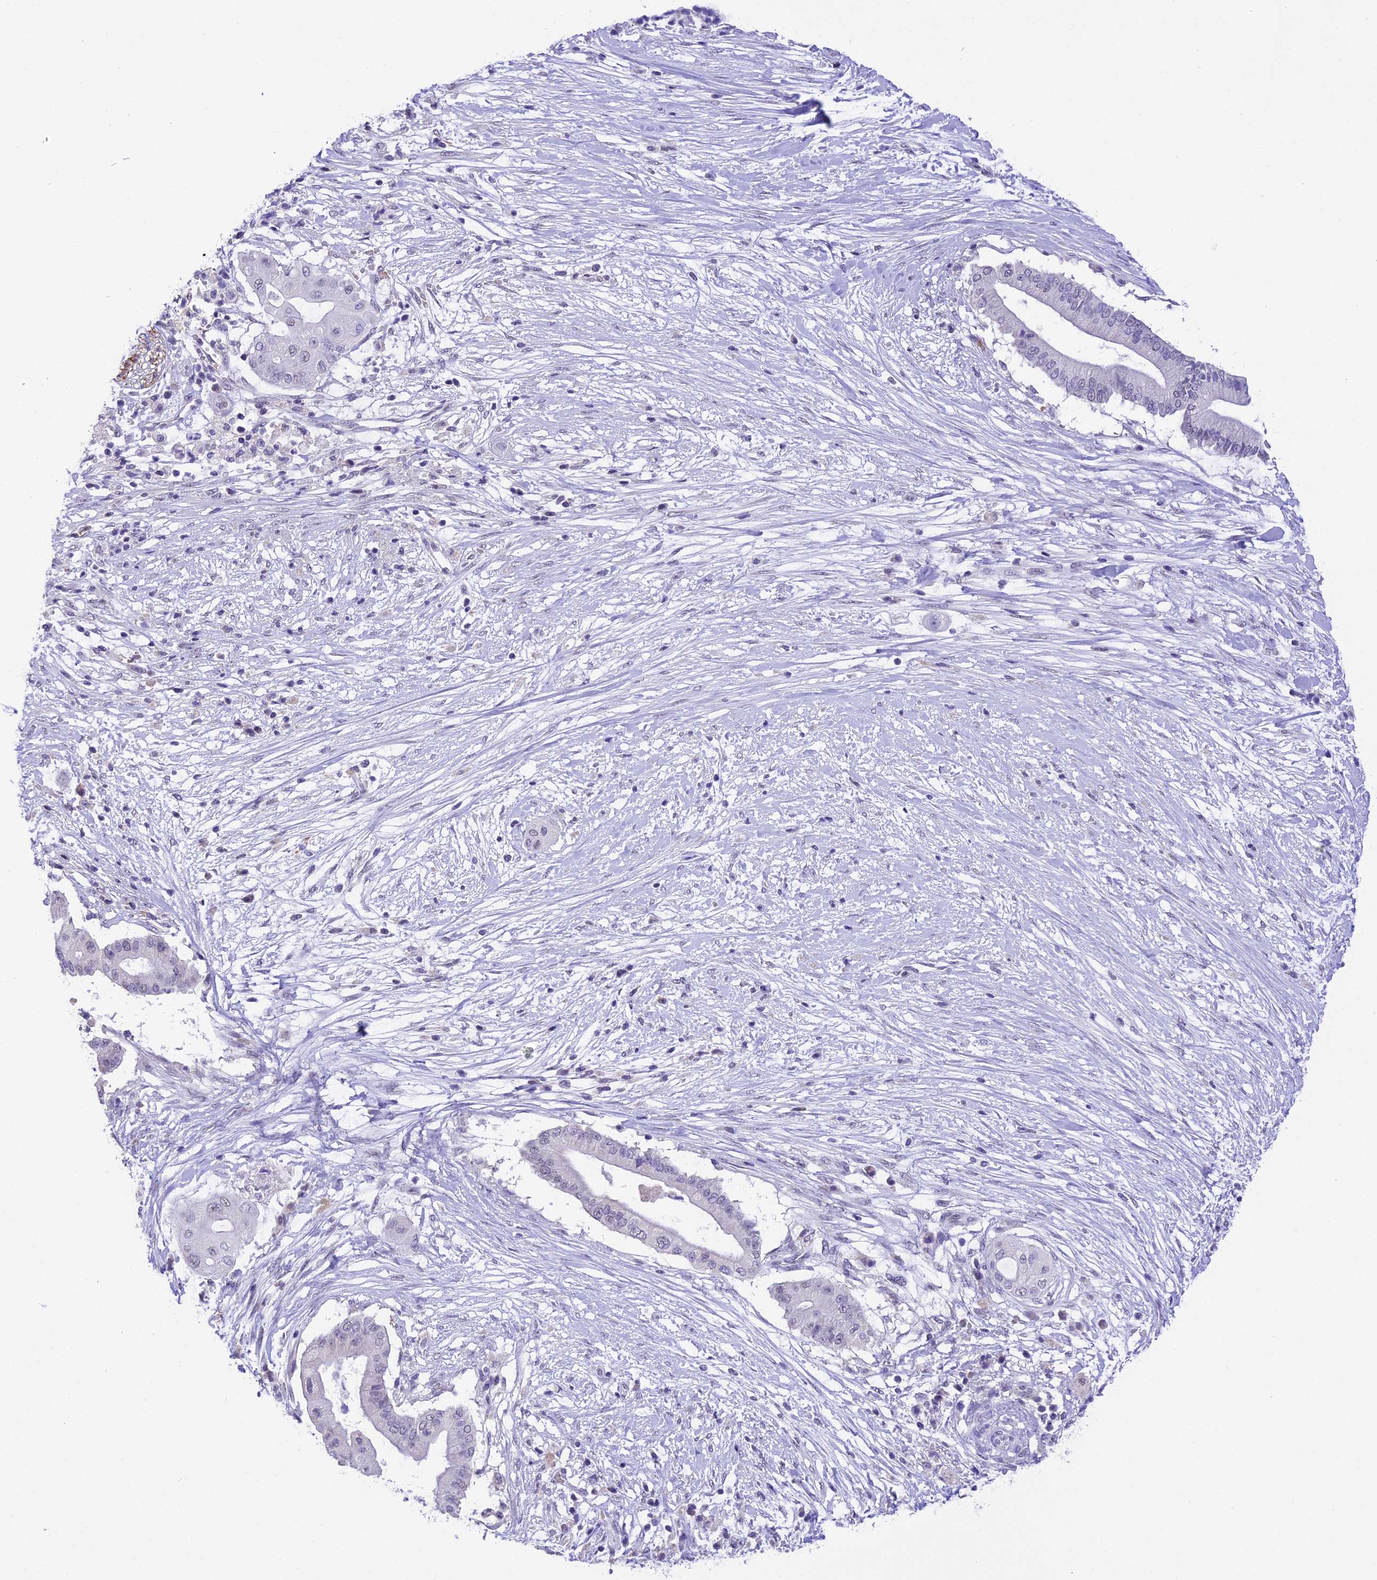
{"staining": {"intensity": "negative", "quantity": "none", "location": "none"}, "tissue": "pancreatic cancer", "cell_type": "Tumor cells", "image_type": "cancer", "snomed": [{"axis": "morphology", "description": "Adenocarcinoma, NOS"}, {"axis": "topography", "description": "Pancreas"}], "caption": "Pancreatic cancer stained for a protein using immunohistochemistry (IHC) reveals no staining tumor cells.", "gene": "AHSP", "patient": {"sex": "male", "age": 68}}